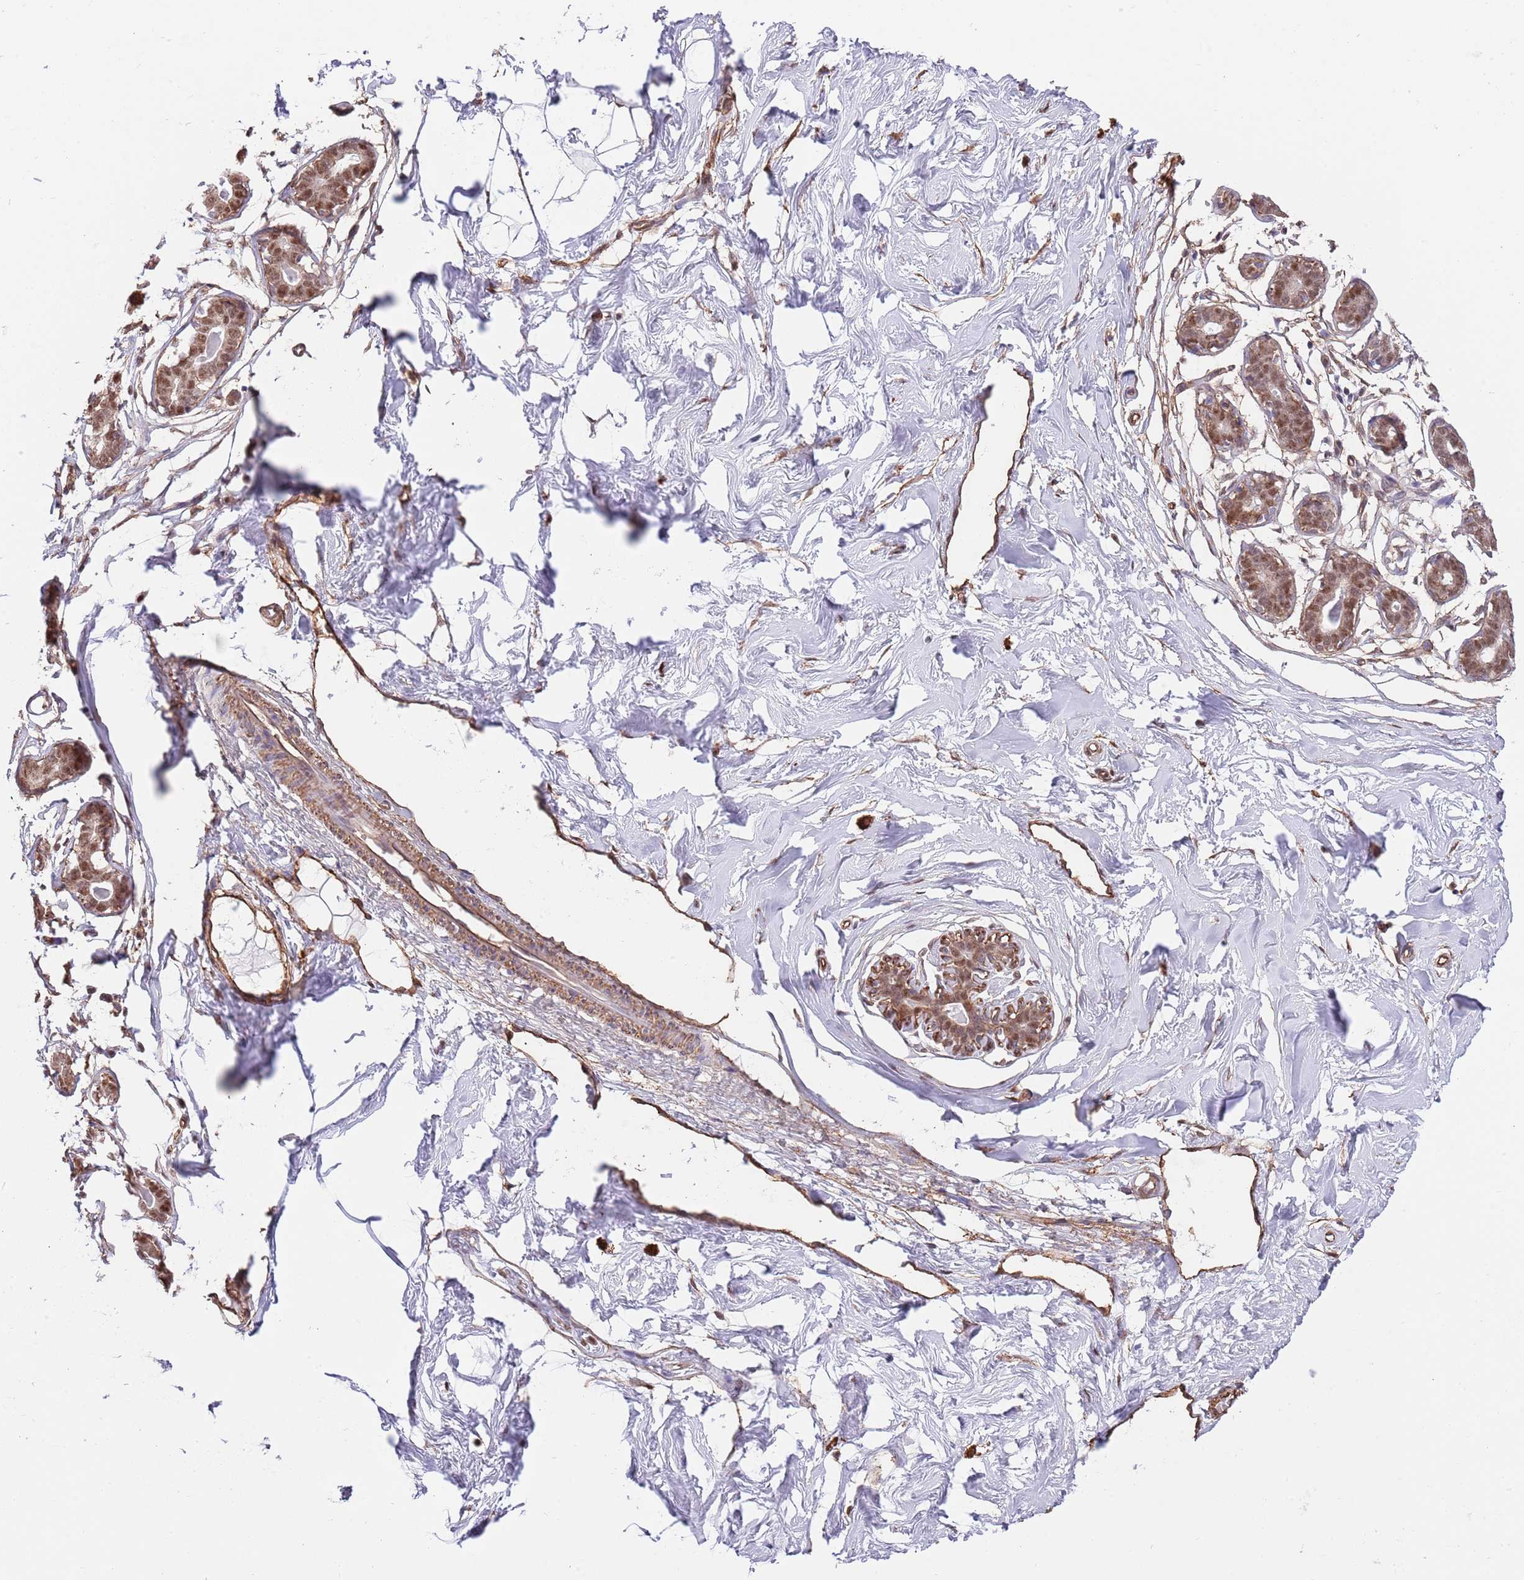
{"staining": {"intensity": "moderate", "quantity": ">75%", "location": "cytoplasmic/membranous,nuclear"}, "tissue": "breast", "cell_type": "Adipocytes", "image_type": "normal", "snomed": [{"axis": "morphology", "description": "Normal tissue, NOS"}, {"axis": "morphology", "description": "Adenoma, NOS"}, {"axis": "topography", "description": "Breast"}], "caption": "Breast stained with DAB immunohistochemistry displays medium levels of moderate cytoplasmic/membranous,nuclear expression in approximately >75% of adipocytes.", "gene": "BPNT1", "patient": {"sex": "female", "age": 23}}